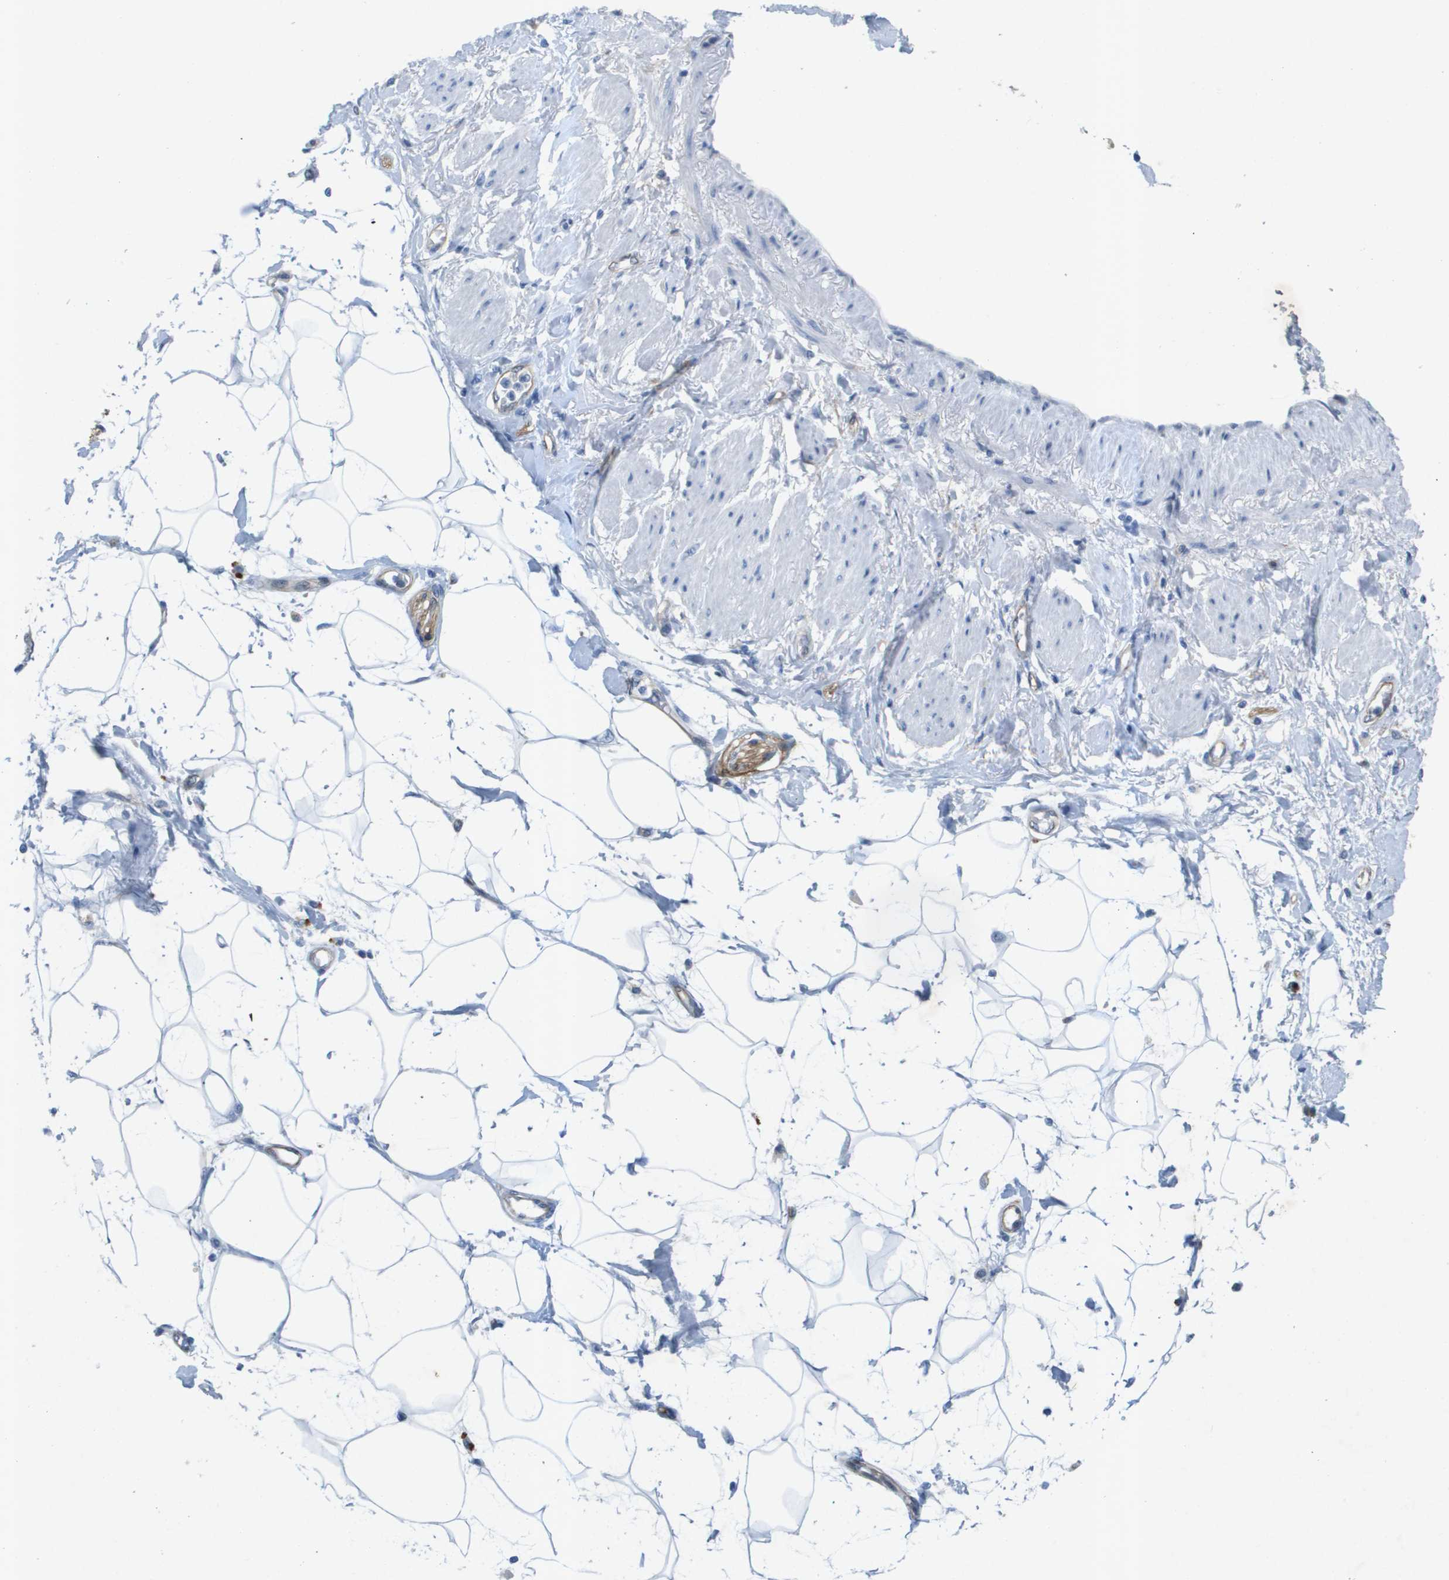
{"staining": {"intensity": "negative", "quantity": "none", "location": "none"}, "tissue": "adipose tissue", "cell_type": "Adipocytes", "image_type": "normal", "snomed": [{"axis": "morphology", "description": "Normal tissue, NOS"}, {"axis": "morphology", "description": "Adenocarcinoma, NOS"}, {"axis": "topography", "description": "Duodenum"}, {"axis": "topography", "description": "Peripheral nerve tissue"}], "caption": "Immunohistochemical staining of unremarkable adipose tissue displays no significant positivity in adipocytes.", "gene": "ITGA6", "patient": {"sex": "female", "age": 60}}